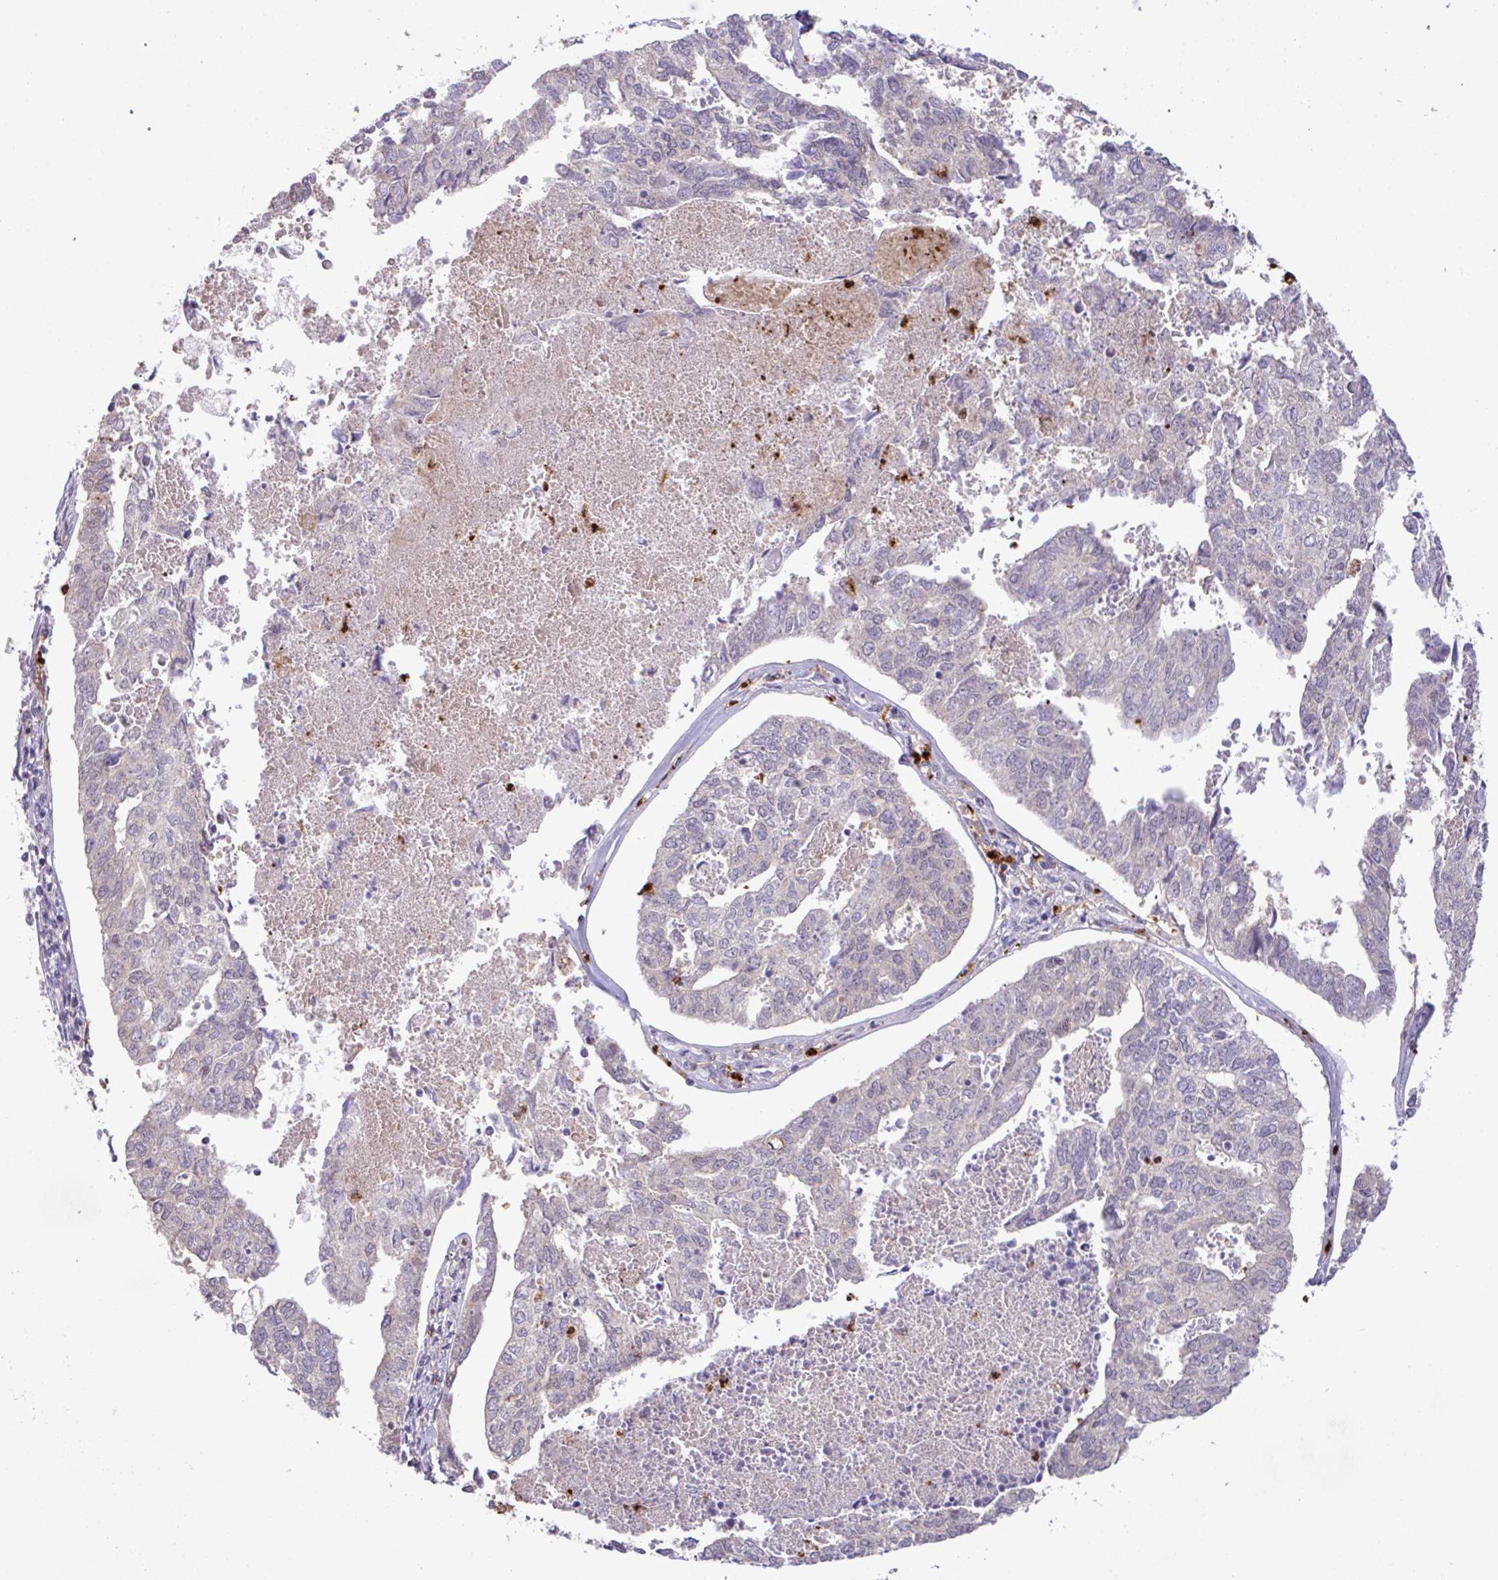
{"staining": {"intensity": "negative", "quantity": "none", "location": "none"}, "tissue": "endometrial cancer", "cell_type": "Tumor cells", "image_type": "cancer", "snomed": [{"axis": "morphology", "description": "Adenocarcinoma, NOS"}, {"axis": "topography", "description": "Endometrium"}], "caption": "Immunohistochemical staining of human adenocarcinoma (endometrial) demonstrates no significant expression in tumor cells.", "gene": "OR6K3", "patient": {"sex": "female", "age": 73}}